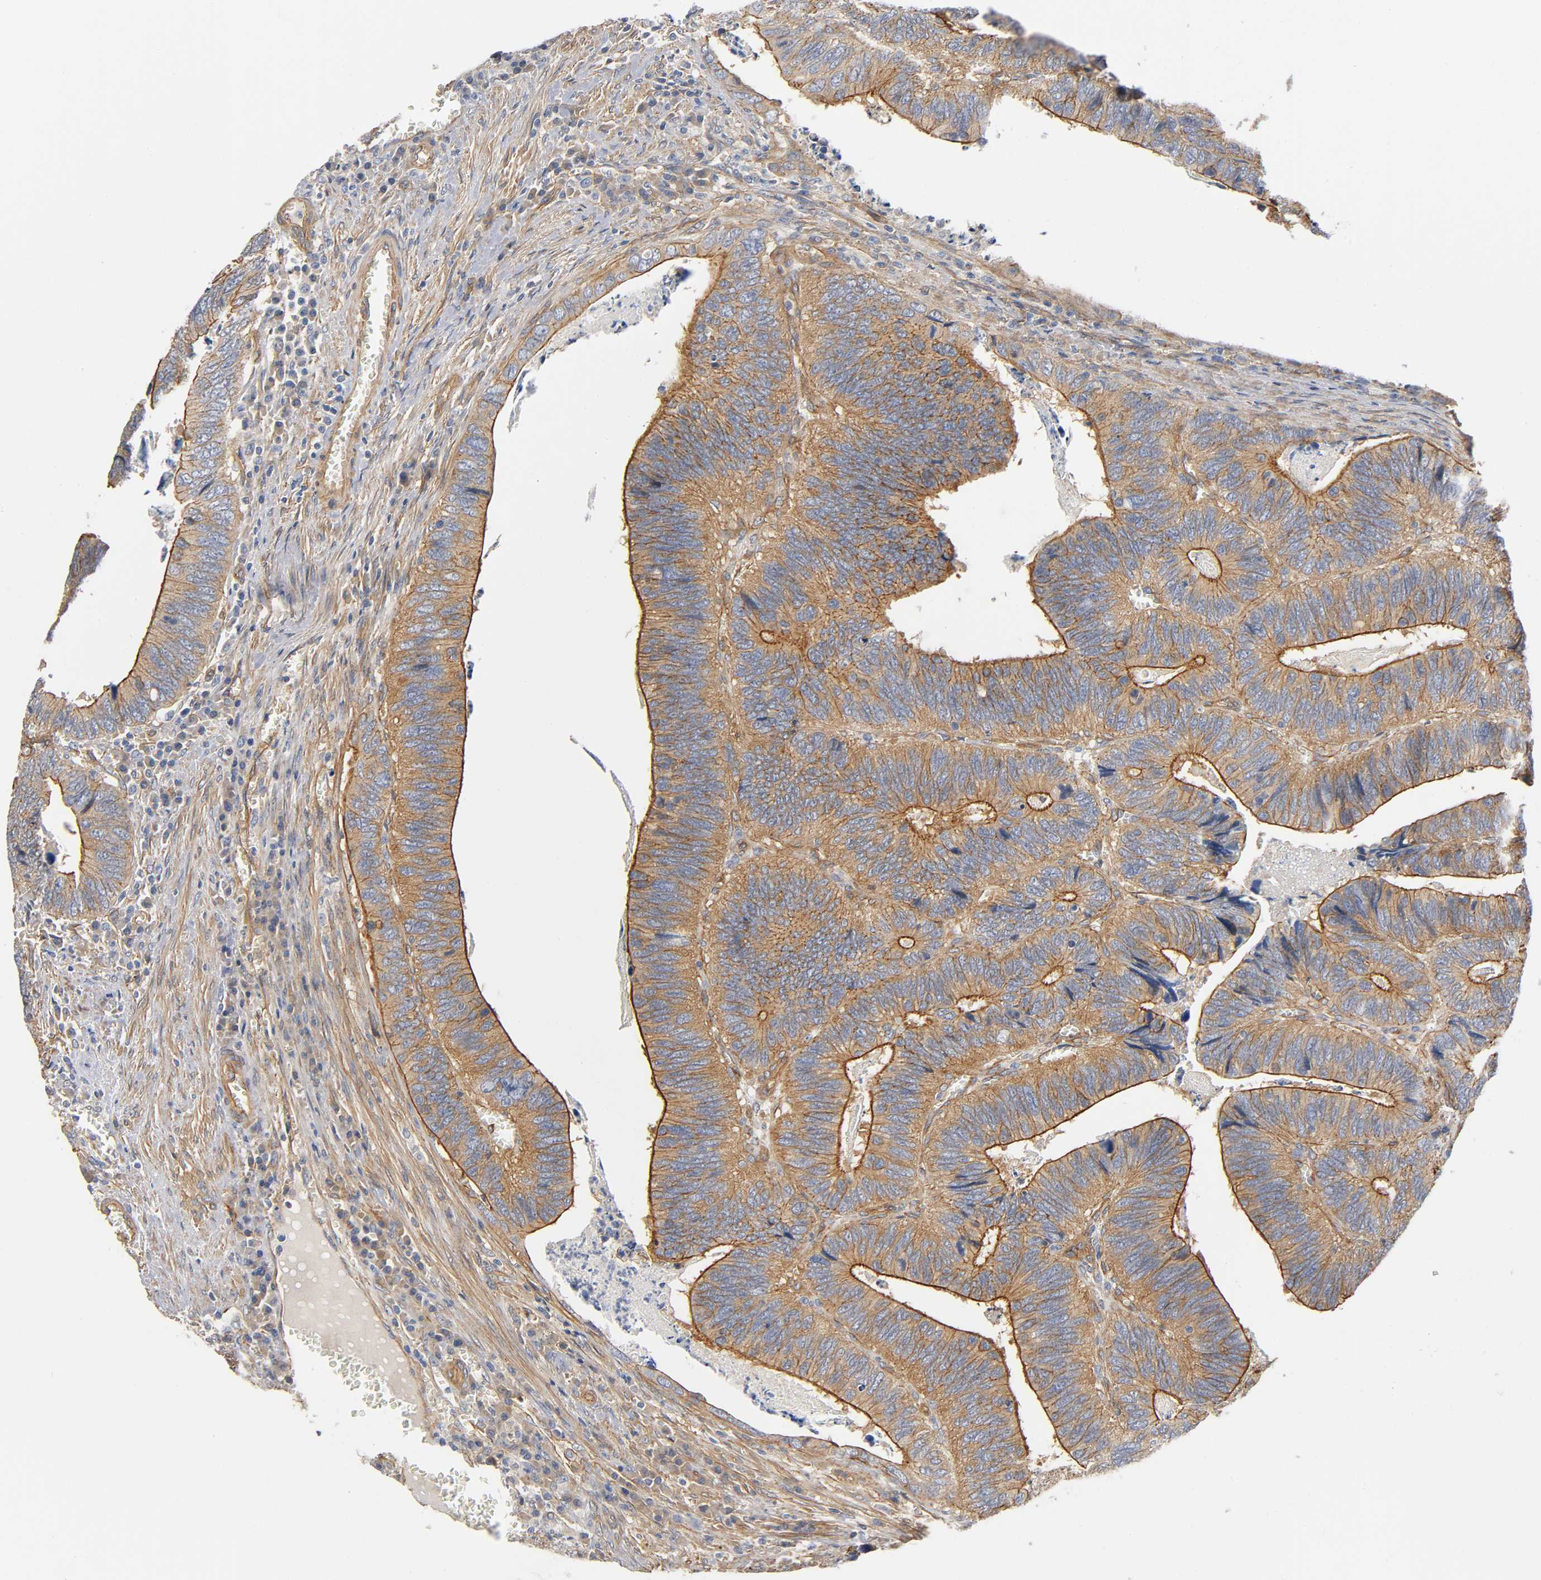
{"staining": {"intensity": "moderate", "quantity": ">75%", "location": "cytoplasmic/membranous"}, "tissue": "colorectal cancer", "cell_type": "Tumor cells", "image_type": "cancer", "snomed": [{"axis": "morphology", "description": "Adenocarcinoma, NOS"}, {"axis": "topography", "description": "Colon"}], "caption": "Colorectal cancer stained with DAB (3,3'-diaminobenzidine) immunohistochemistry (IHC) demonstrates medium levels of moderate cytoplasmic/membranous expression in about >75% of tumor cells. (DAB (3,3'-diaminobenzidine) = brown stain, brightfield microscopy at high magnification).", "gene": "MARS1", "patient": {"sex": "male", "age": 72}}